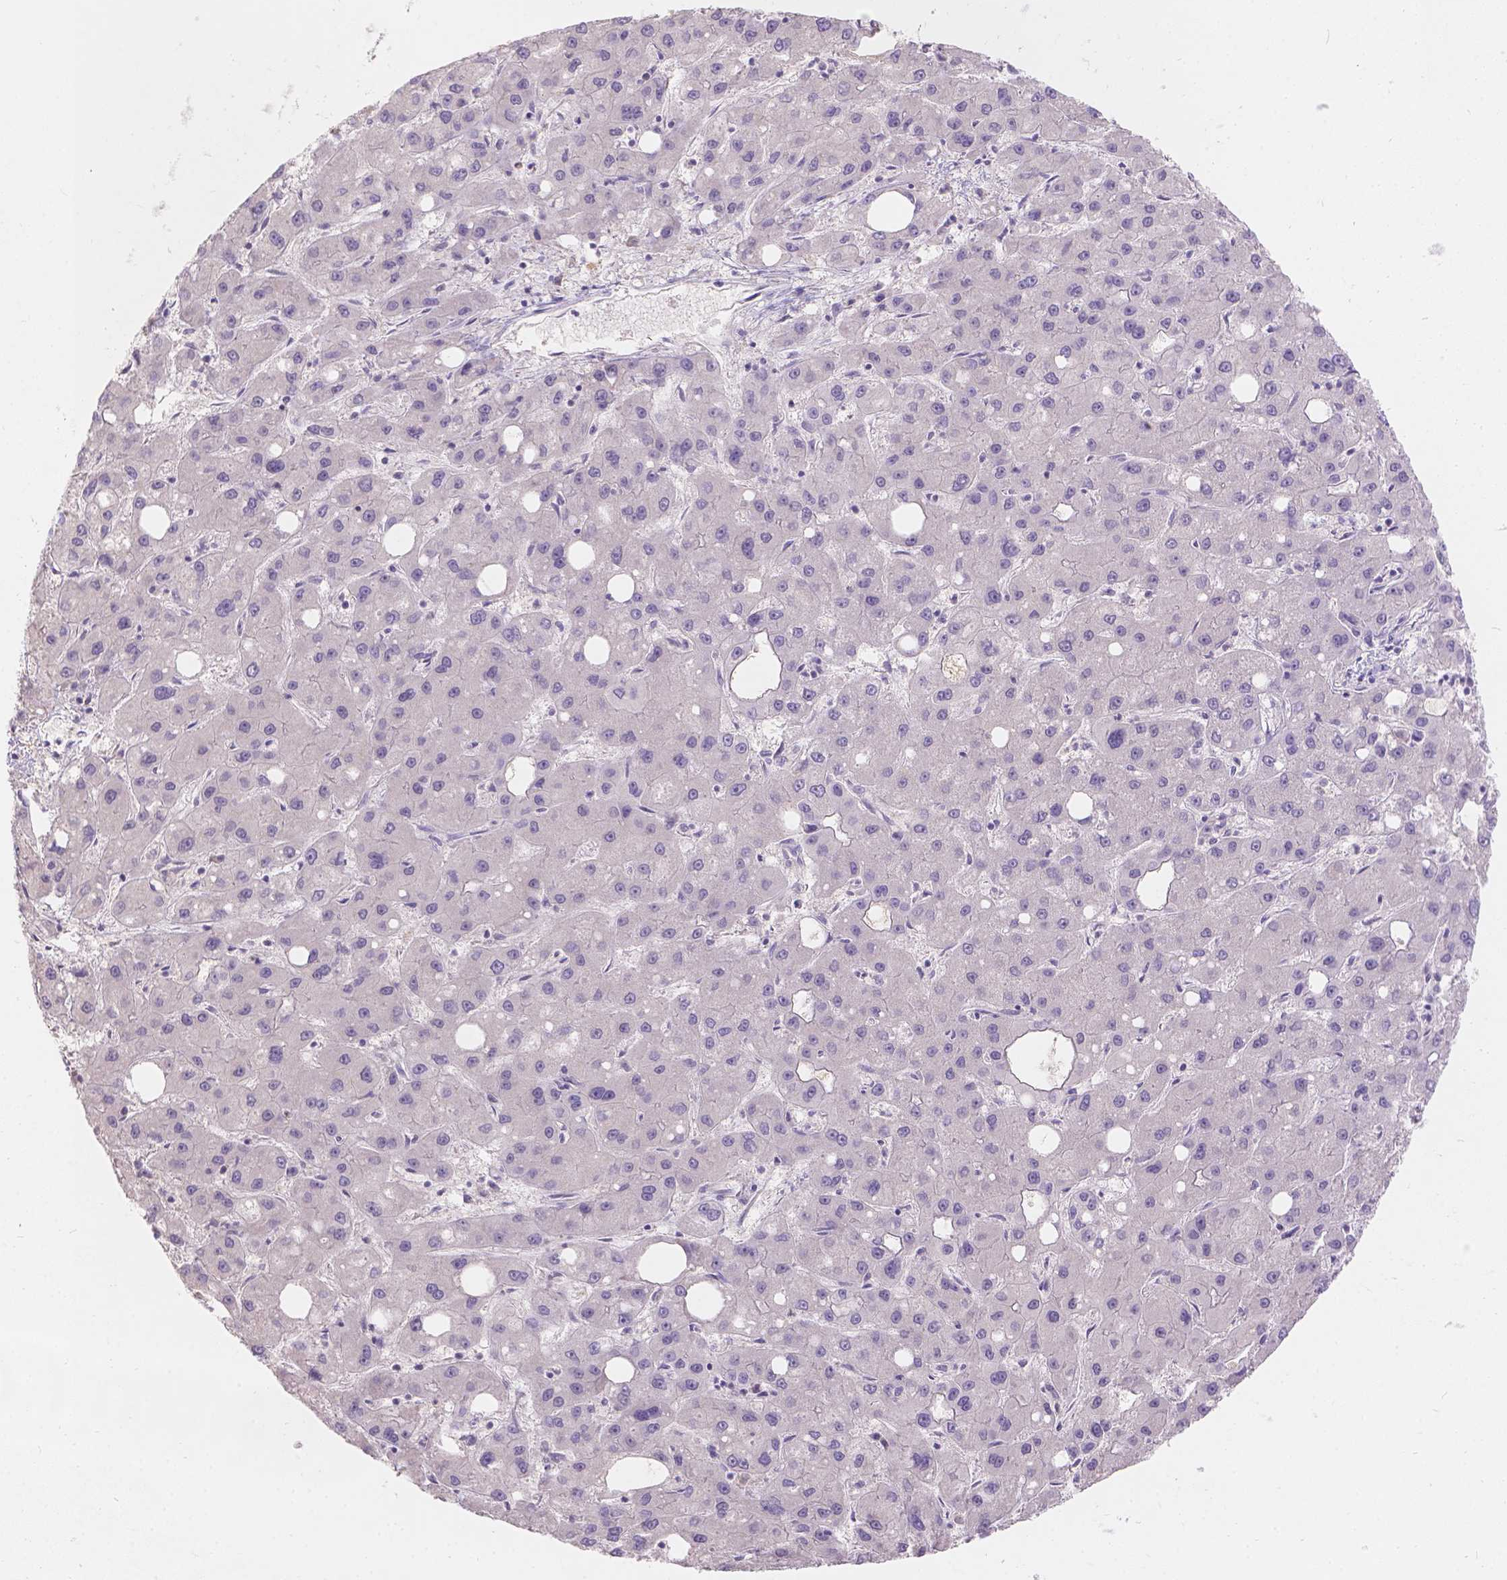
{"staining": {"intensity": "negative", "quantity": "none", "location": "none"}, "tissue": "liver cancer", "cell_type": "Tumor cells", "image_type": "cancer", "snomed": [{"axis": "morphology", "description": "Carcinoma, Hepatocellular, NOS"}, {"axis": "topography", "description": "Liver"}], "caption": "An image of human liver cancer (hepatocellular carcinoma) is negative for staining in tumor cells.", "gene": "DCAF4L1", "patient": {"sex": "male", "age": 73}}